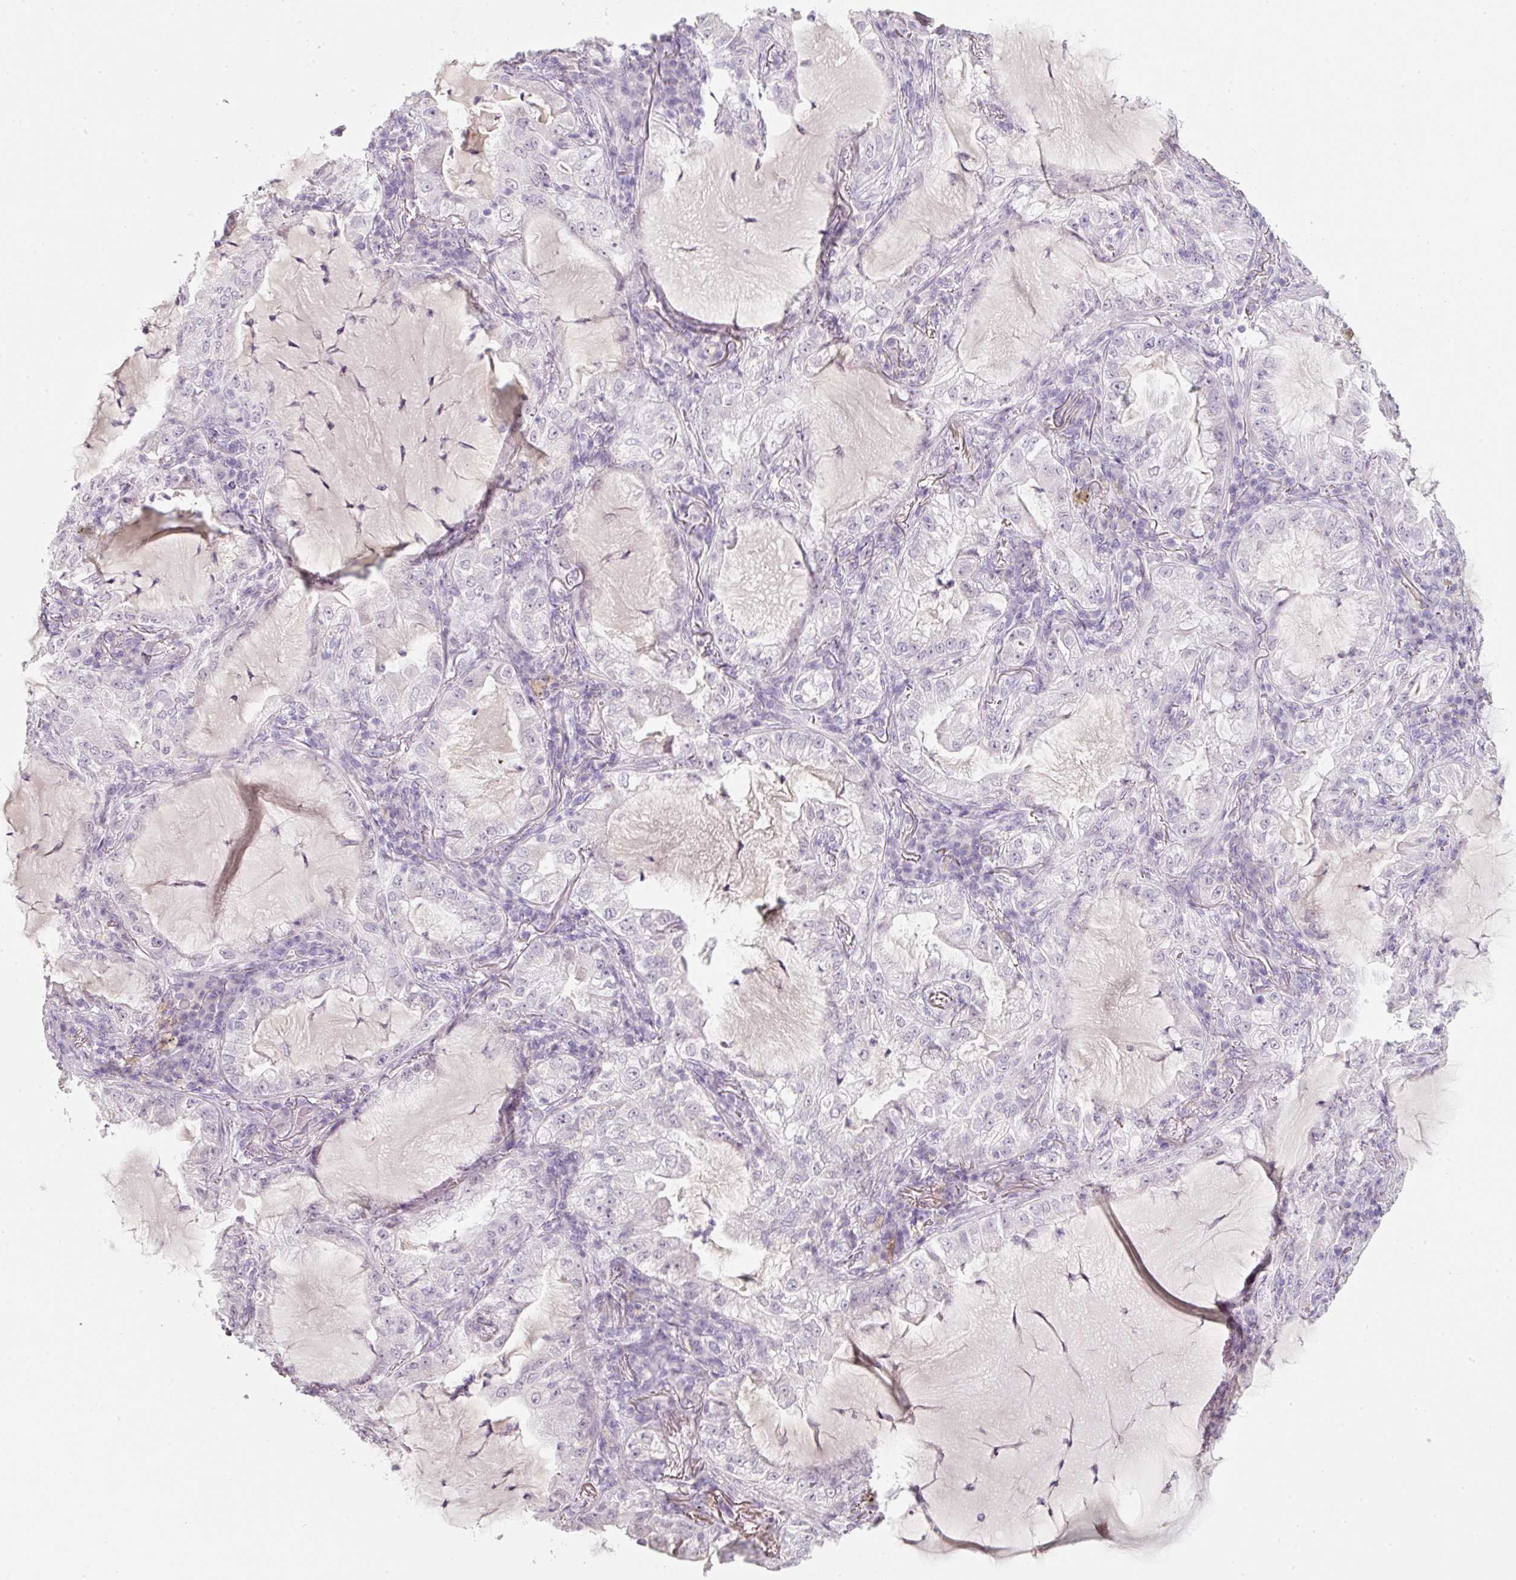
{"staining": {"intensity": "negative", "quantity": "none", "location": "none"}, "tissue": "lung cancer", "cell_type": "Tumor cells", "image_type": "cancer", "snomed": [{"axis": "morphology", "description": "Adenocarcinoma, NOS"}, {"axis": "topography", "description": "Lung"}], "caption": "Immunohistochemical staining of human lung cancer shows no significant positivity in tumor cells. Brightfield microscopy of immunohistochemistry stained with DAB (3,3'-diaminobenzidine) (brown) and hematoxylin (blue), captured at high magnification.", "gene": "ENSG00000206549", "patient": {"sex": "female", "age": 73}}